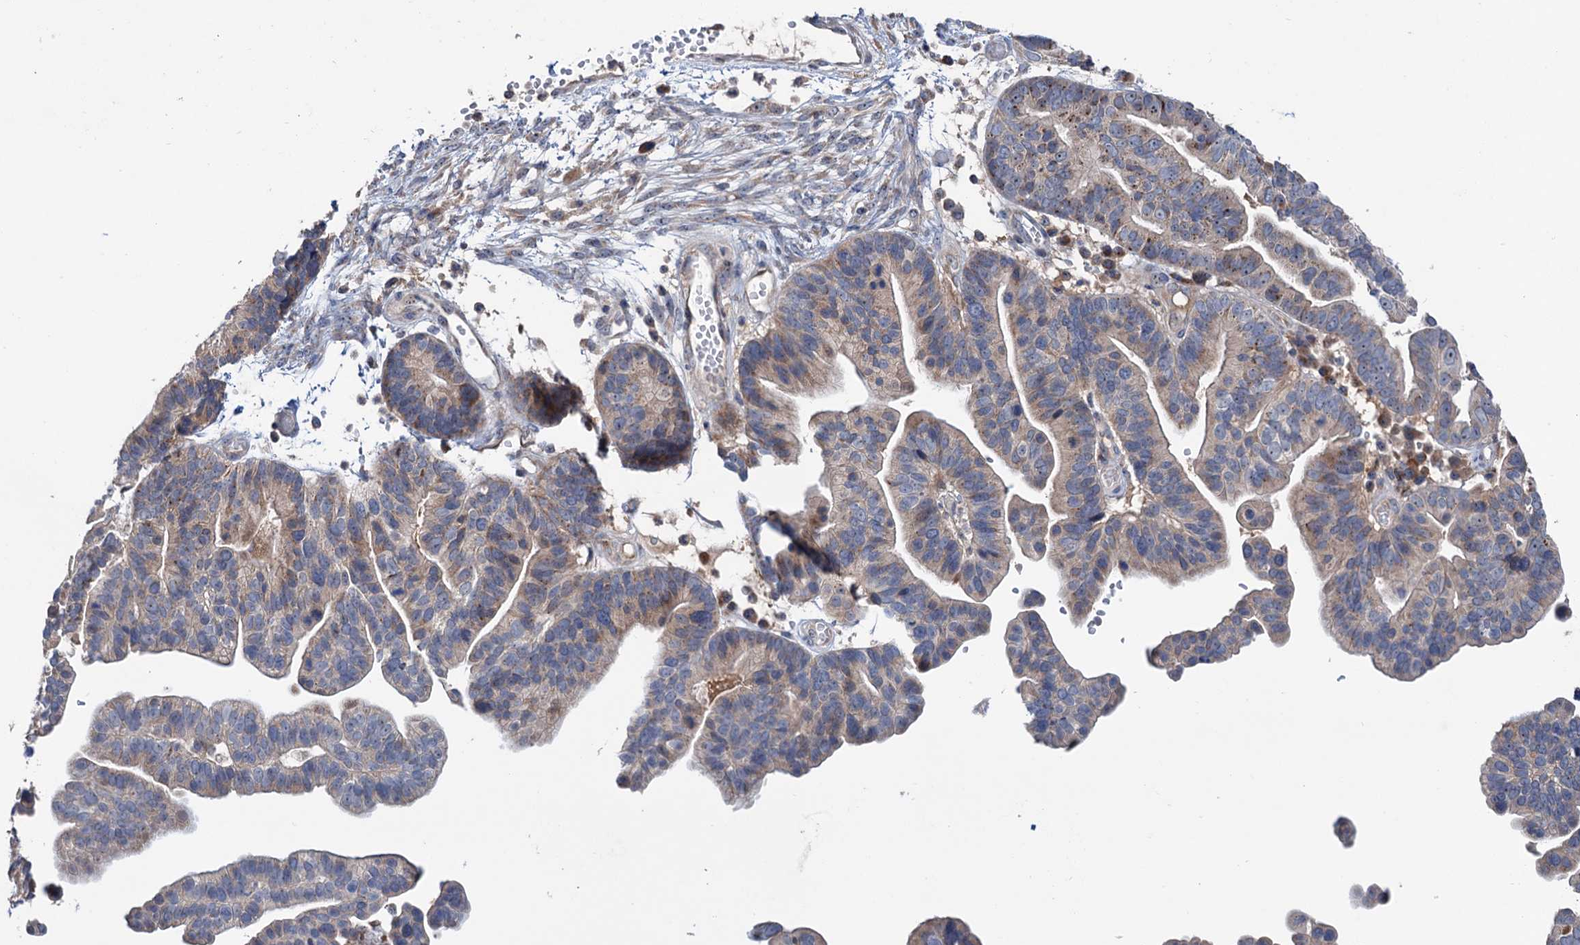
{"staining": {"intensity": "weak", "quantity": ">75%", "location": "cytoplasmic/membranous,nuclear"}, "tissue": "ovarian cancer", "cell_type": "Tumor cells", "image_type": "cancer", "snomed": [{"axis": "morphology", "description": "Cystadenocarcinoma, serous, NOS"}, {"axis": "topography", "description": "Ovary"}], "caption": "Human serous cystadenocarcinoma (ovarian) stained with a protein marker exhibits weak staining in tumor cells.", "gene": "HTR3B", "patient": {"sex": "female", "age": 56}}